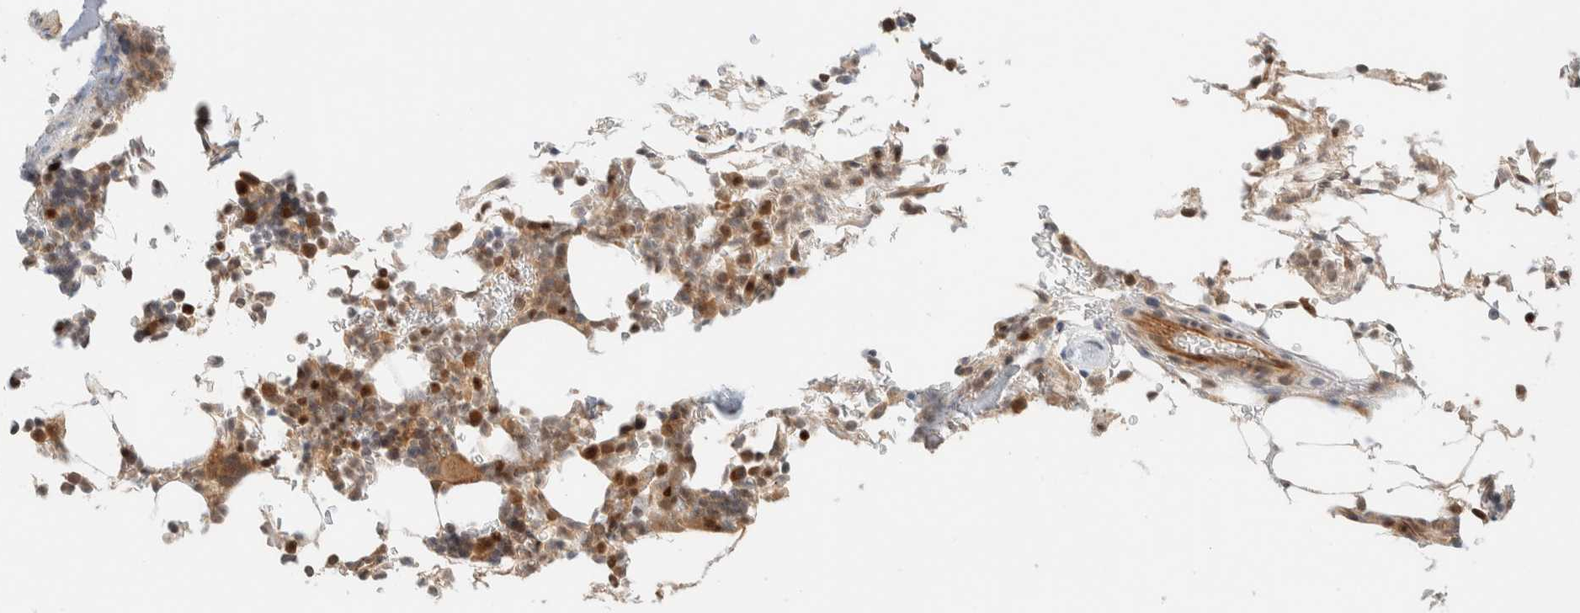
{"staining": {"intensity": "moderate", "quantity": "25%-75%", "location": "cytoplasmic/membranous"}, "tissue": "bone marrow", "cell_type": "Hematopoietic cells", "image_type": "normal", "snomed": [{"axis": "morphology", "description": "Normal tissue, NOS"}, {"axis": "topography", "description": "Bone marrow"}], "caption": "Immunohistochemistry (IHC) of normal bone marrow exhibits medium levels of moderate cytoplasmic/membranous staining in approximately 25%-75% of hematopoietic cells. Immunohistochemistry (IHC) stains the protein in brown and the nuclei are stained blue.", "gene": "C8orf76", "patient": {"sex": "female", "age": 81}}